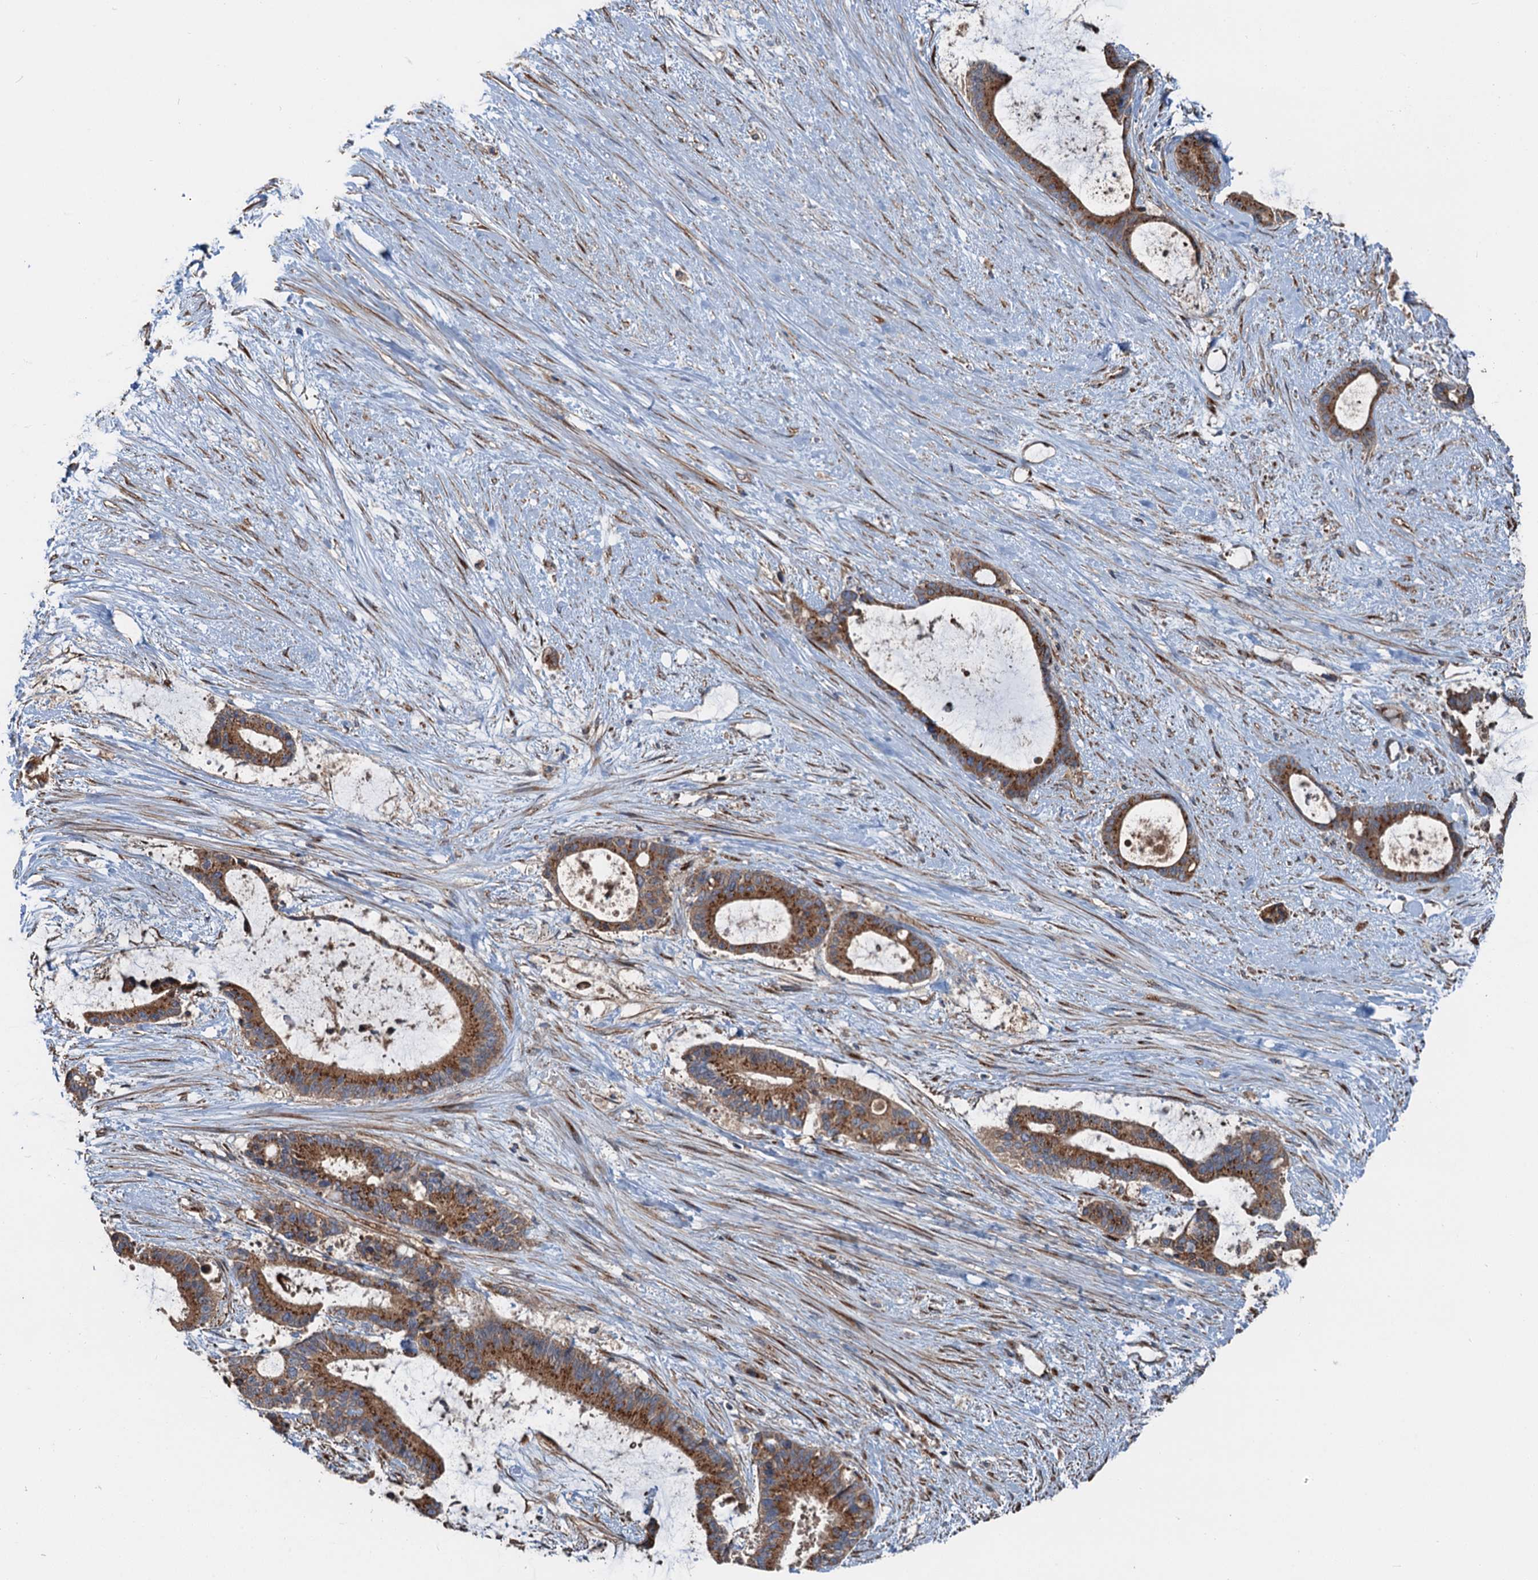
{"staining": {"intensity": "moderate", "quantity": ">75%", "location": "cytoplasmic/membranous"}, "tissue": "liver cancer", "cell_type": "Tumor cells", "image_type": "cancer", "snomed": [{"axis": "morphology", "description": "Normal tissue, NOS"}, {"axis": "morphology", "description": "Cholangiocarcinoma"}, {"axis": "topography", "description": "Liver"}, {"axis": "topography", "description": "Peripheral nerve tissue"}], "caption": "Tumor cells display moderate cytoplasmic/membranous positivity in approximately >75% of cells in cholangiocarcinoma (liver).", "gene": "ANKRD26", "patient": {"sex": "female", "age": 73}}